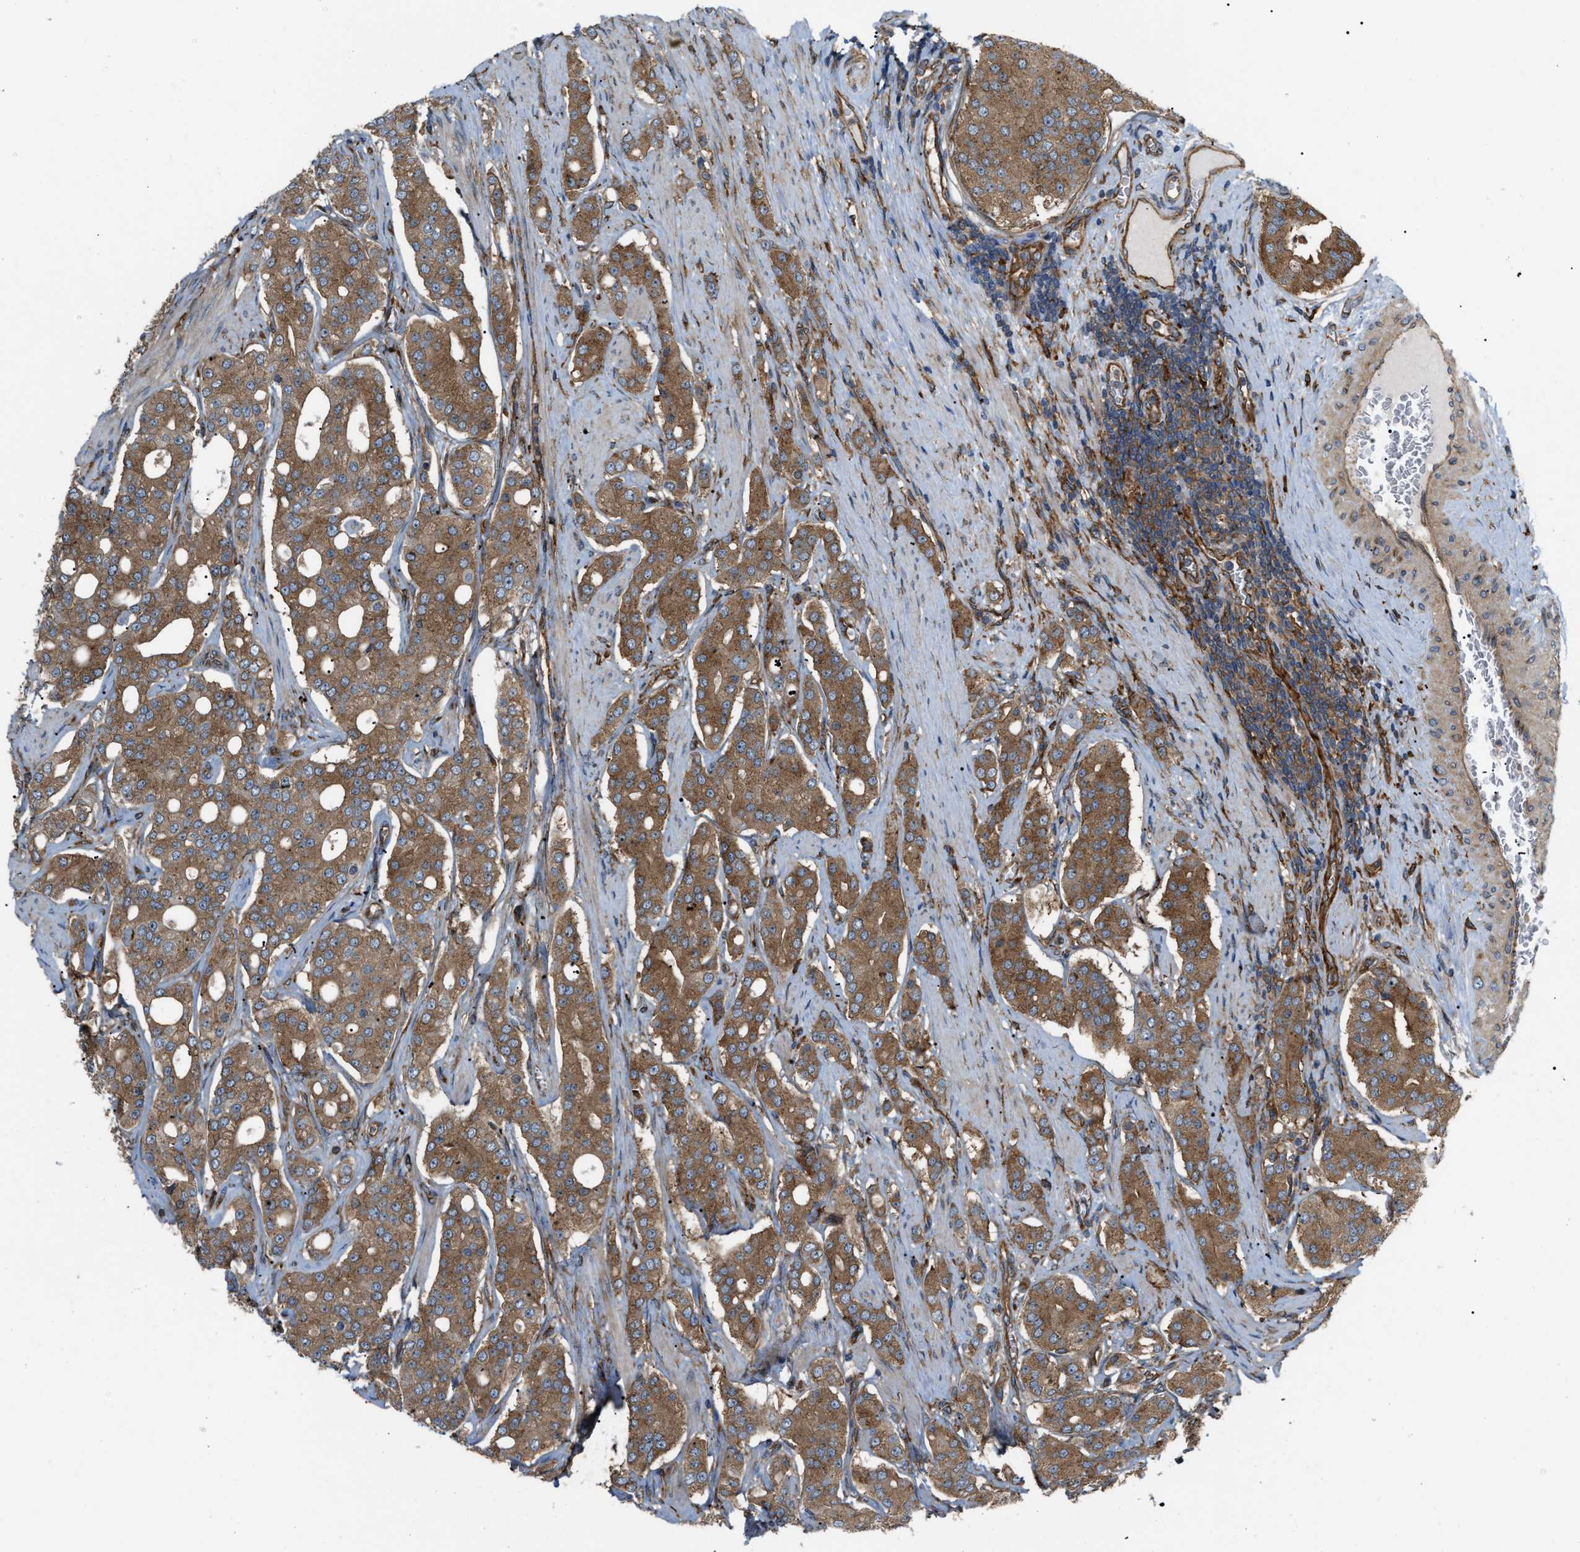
{"staining": {"intensity": "moderate", "quantity": ">75%", "location": "cytoplasmic/membranous"}, "tissue": "prostate cancer", "cell_type": "Tumor cells", "image_type": "cancer", "snomed": [{"axis": "morphology", "description": "Adenocarcinoma, High grade"}, {"axis": "topography", "description": "Prostate"}], "caption": "Prostate high-grade adenocarcinoma stained with immunohistochemistry displays moderate cytoplasmic/membranous expression in approximately >75% of tumor cells.", "gene": "PICALM", "patient": {"sex": "male", "age": 71}}